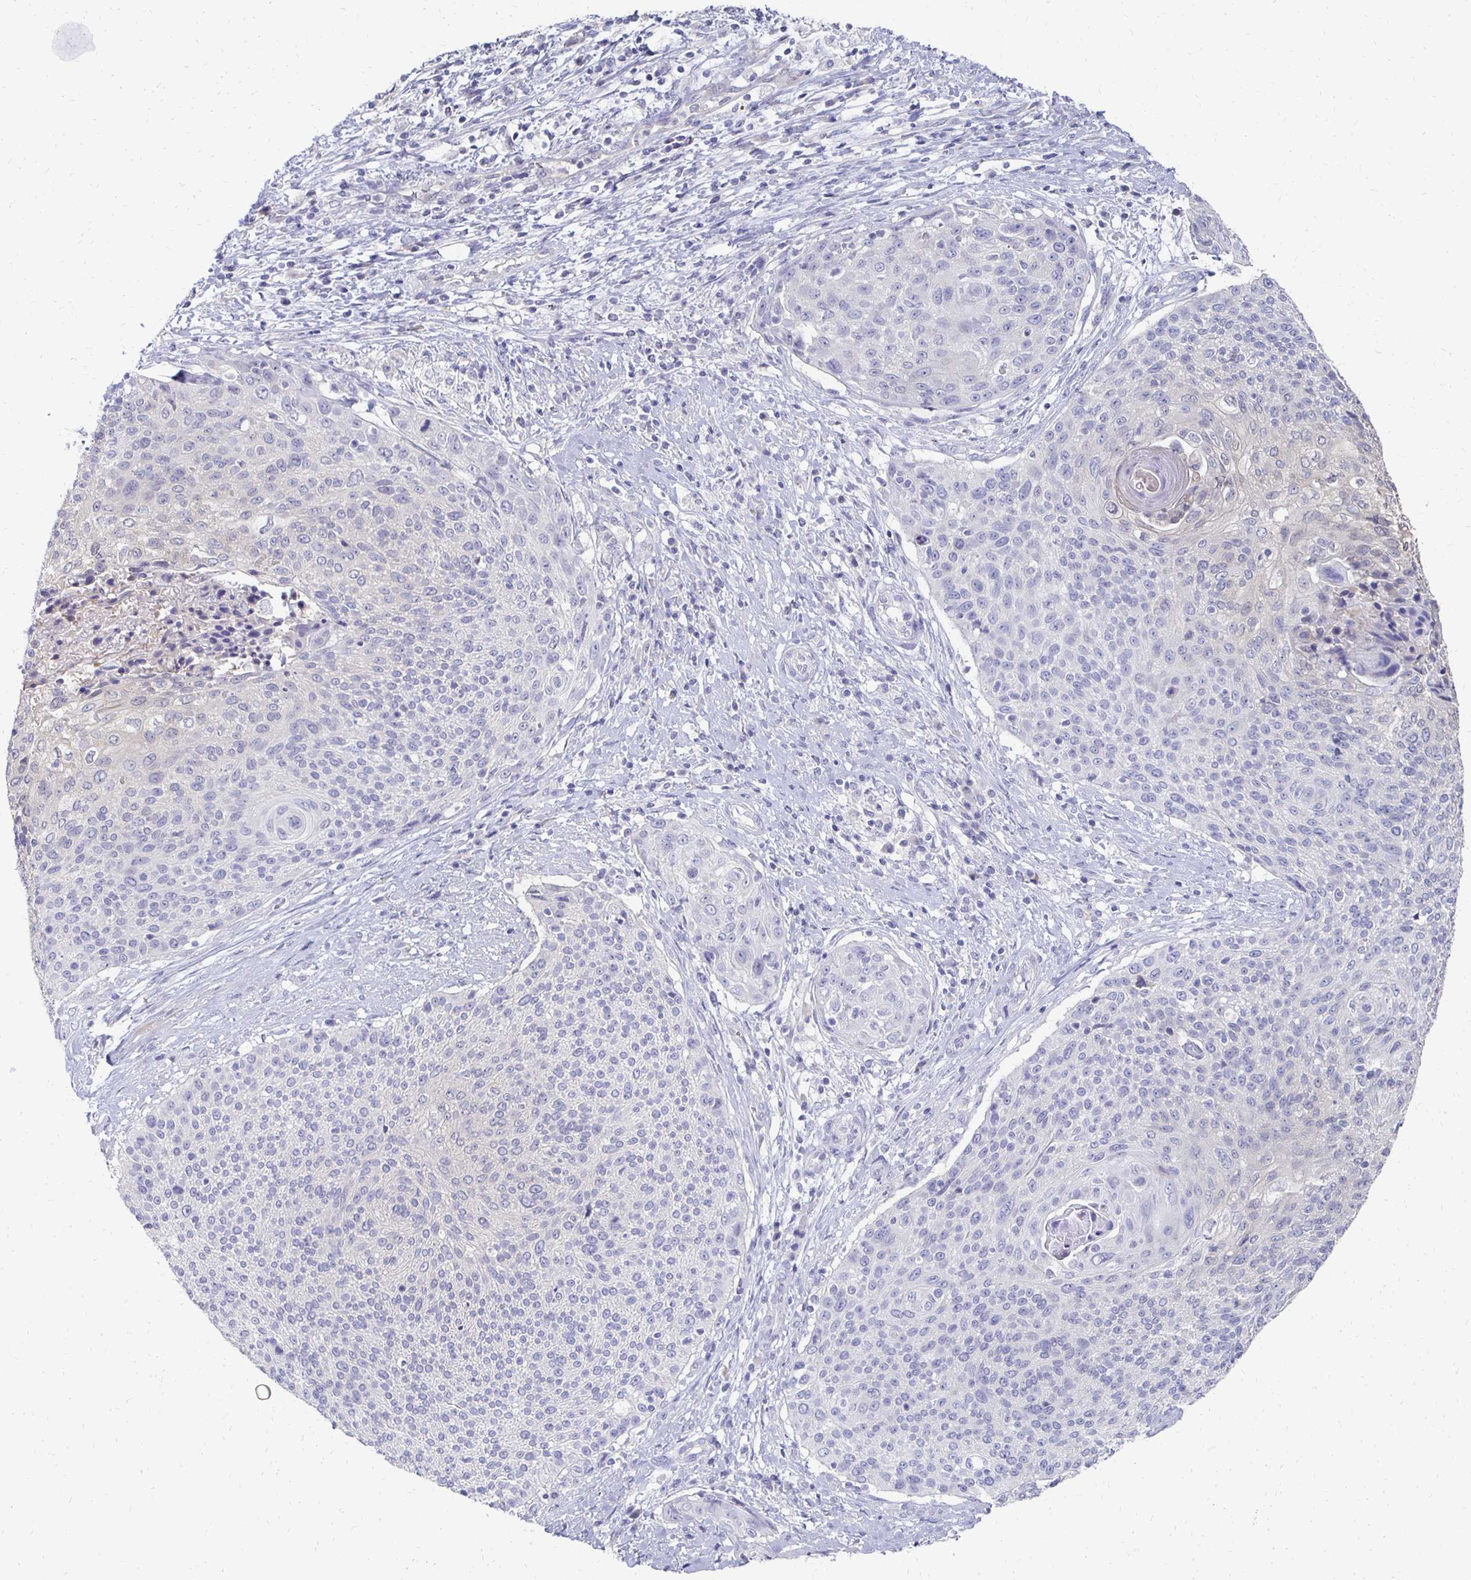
{"staining": {"intensity": "negative", "quantity": "none", "location": "none"}, "tissue": "cervical cancer", "cell_type": "Tumor cells", "image_type": "cancer", "snomed": [{"axis": "morphology", "description": "Squamous cell carcinoma, NOS"}, {"axis": "topography", "description": "Cervix"}], "caption": "Tumor cells are negative for protein expression in human squamous cell carcinoma (cervical).", "gene": "SYCP3", "patient": {"sex": "female", "age": 31}}